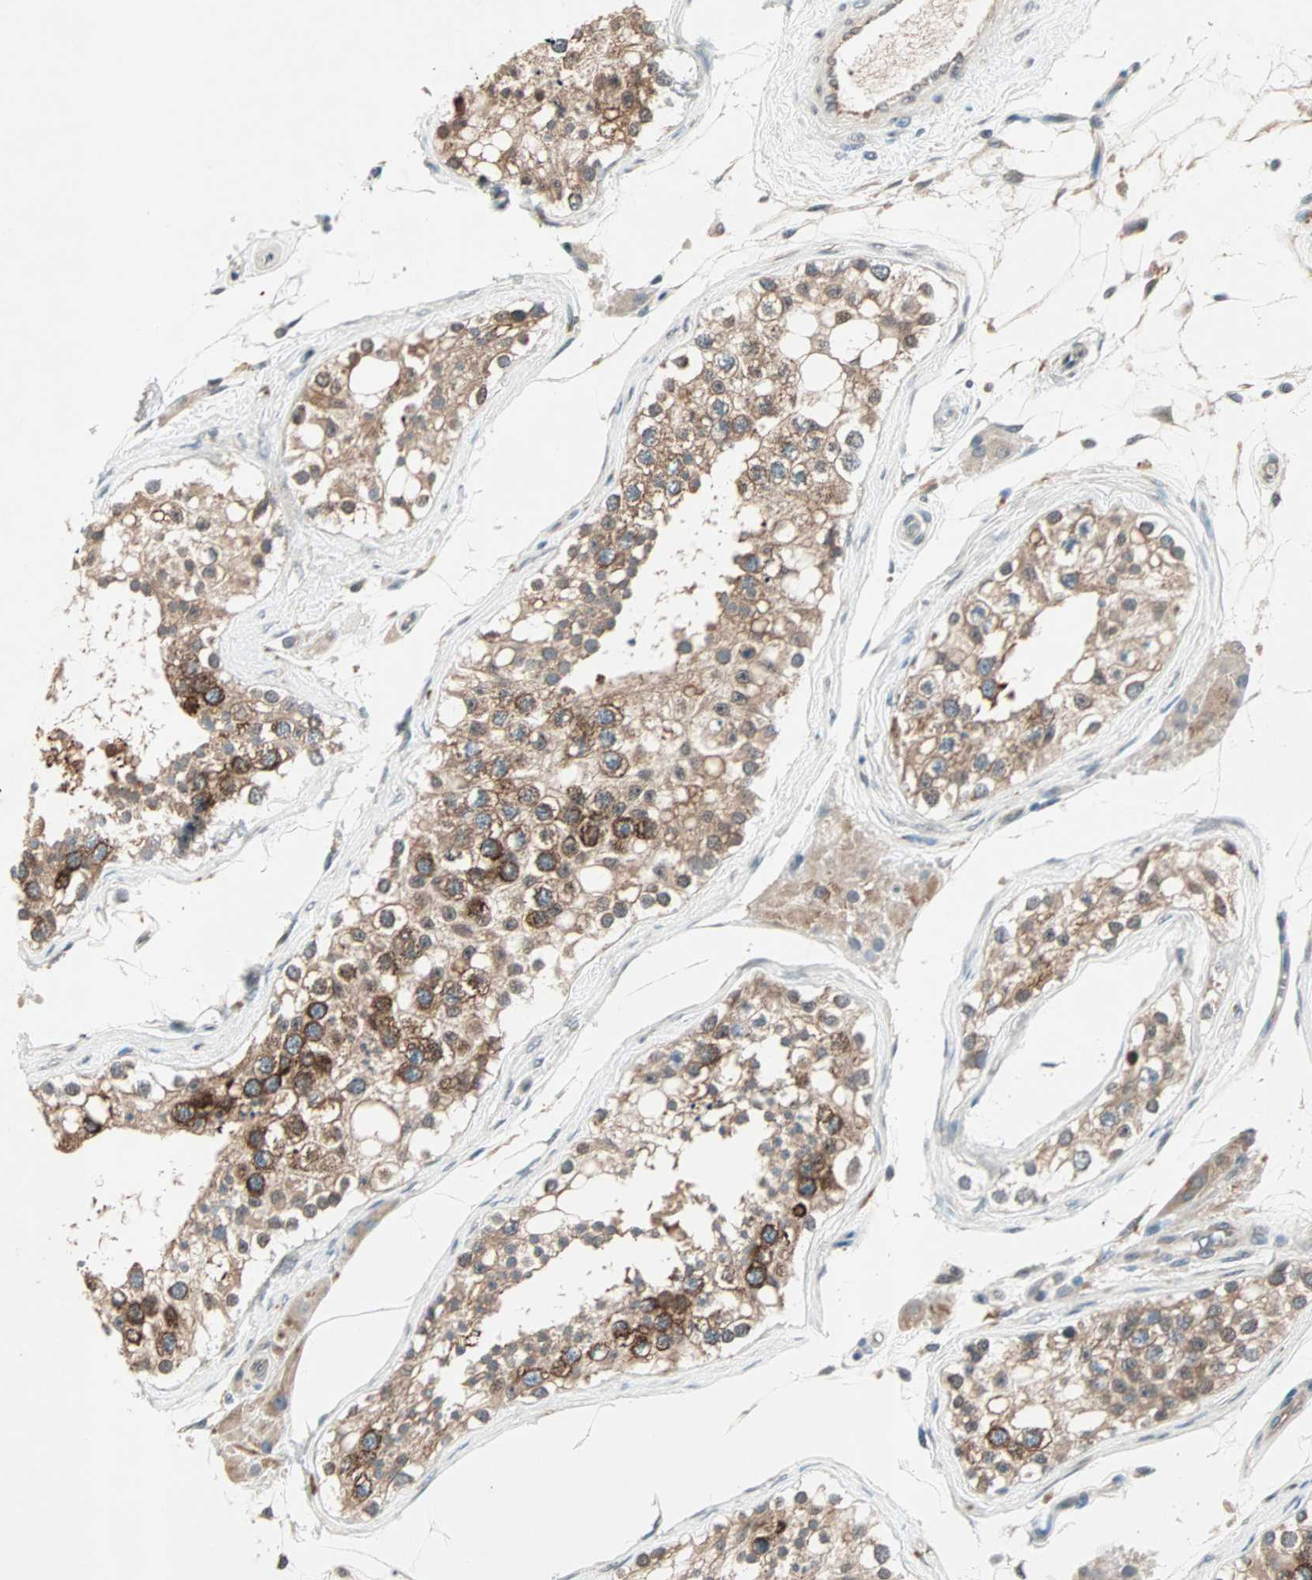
{"staining": {"intensity": "moderate", "quantity": ">75%", "location": "cytoplasmic/membranous"}, "tissue": "testis", "cell_type": "Cells in seminiferous ducts", "image_type": "normal", "snomed": [{"axis": "morphology", "description": "Normal tissue, NOS"}, {"axis": "topography", "description": "Testis"}], "caption": "Immunohistochemistry image of unremarkable testis: human testis stained using immunohistochemistry (IHC) shows medium levels of moderate protein expression localized specifically in the cytoplasmic/membranous of cells in seminiferous ducts, appearing as a cytoplasmic/membranous brown color.", "gene": "PGBD1", "patient": {"sex": "male", "age": 68}}